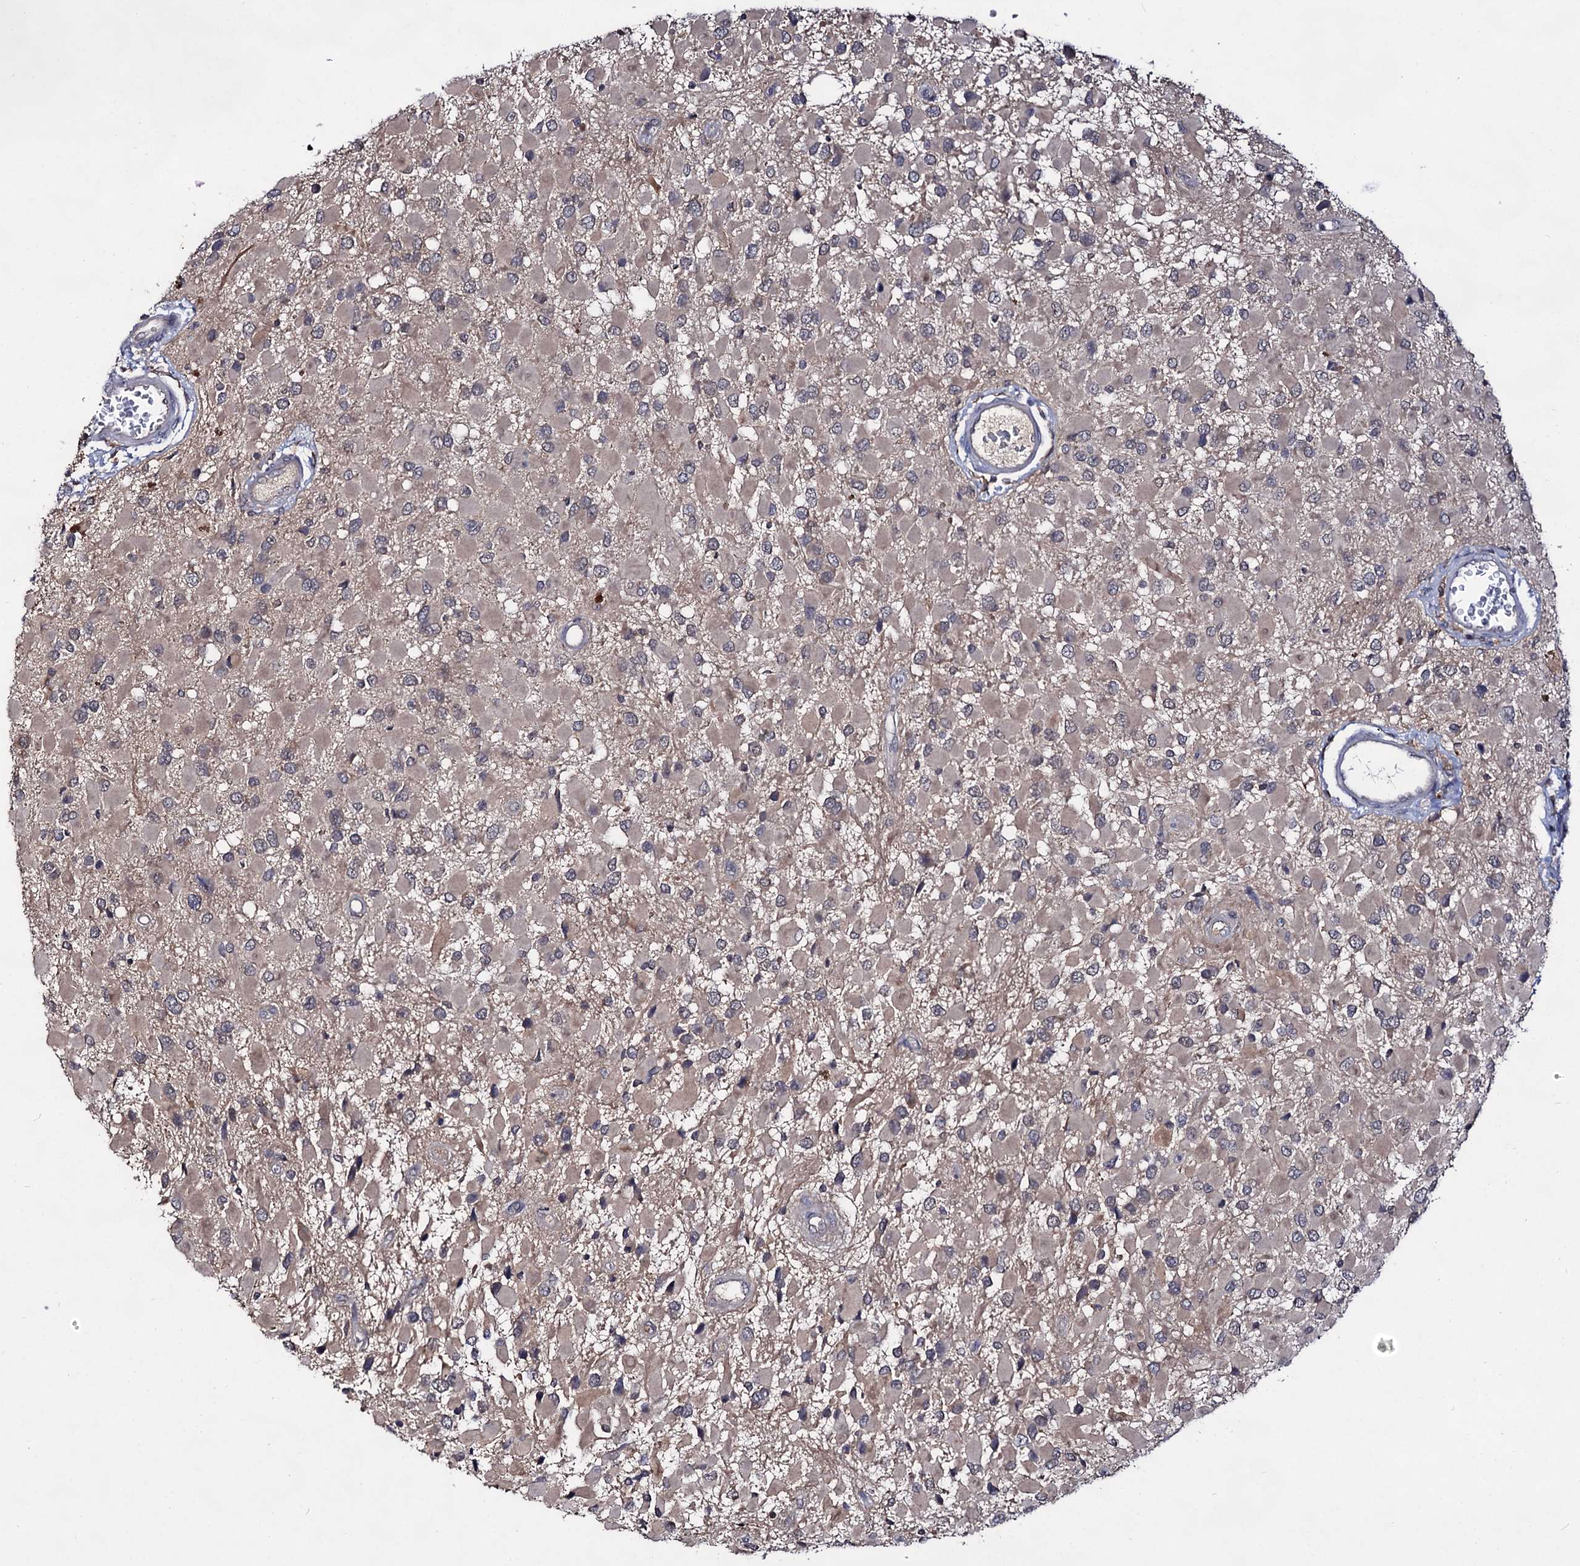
{"staining": {"intensity": "negative", "quantity": "none", "location": "none"}, "tissue": "glioma", "cell_type": "Tumor cells", "image_type": "cancer", "snomed": [{"axis": "morphology", "description": "Glioma, malignant, High grade"}, {"axis": "topography", "description": "Brain"}], "caption": "IHC photomicrograph of neoplastic tissue: human malignant glioma (high-grade) stained with DAB (3,3'-diaminobenzidine) shows no significant protein staining in tumor cells. (Brightfield microscopy of DAB immunohistochemistry at high magnification).", "gene": "ACTR6", "patient": {"sex": "male", "age": 53}}